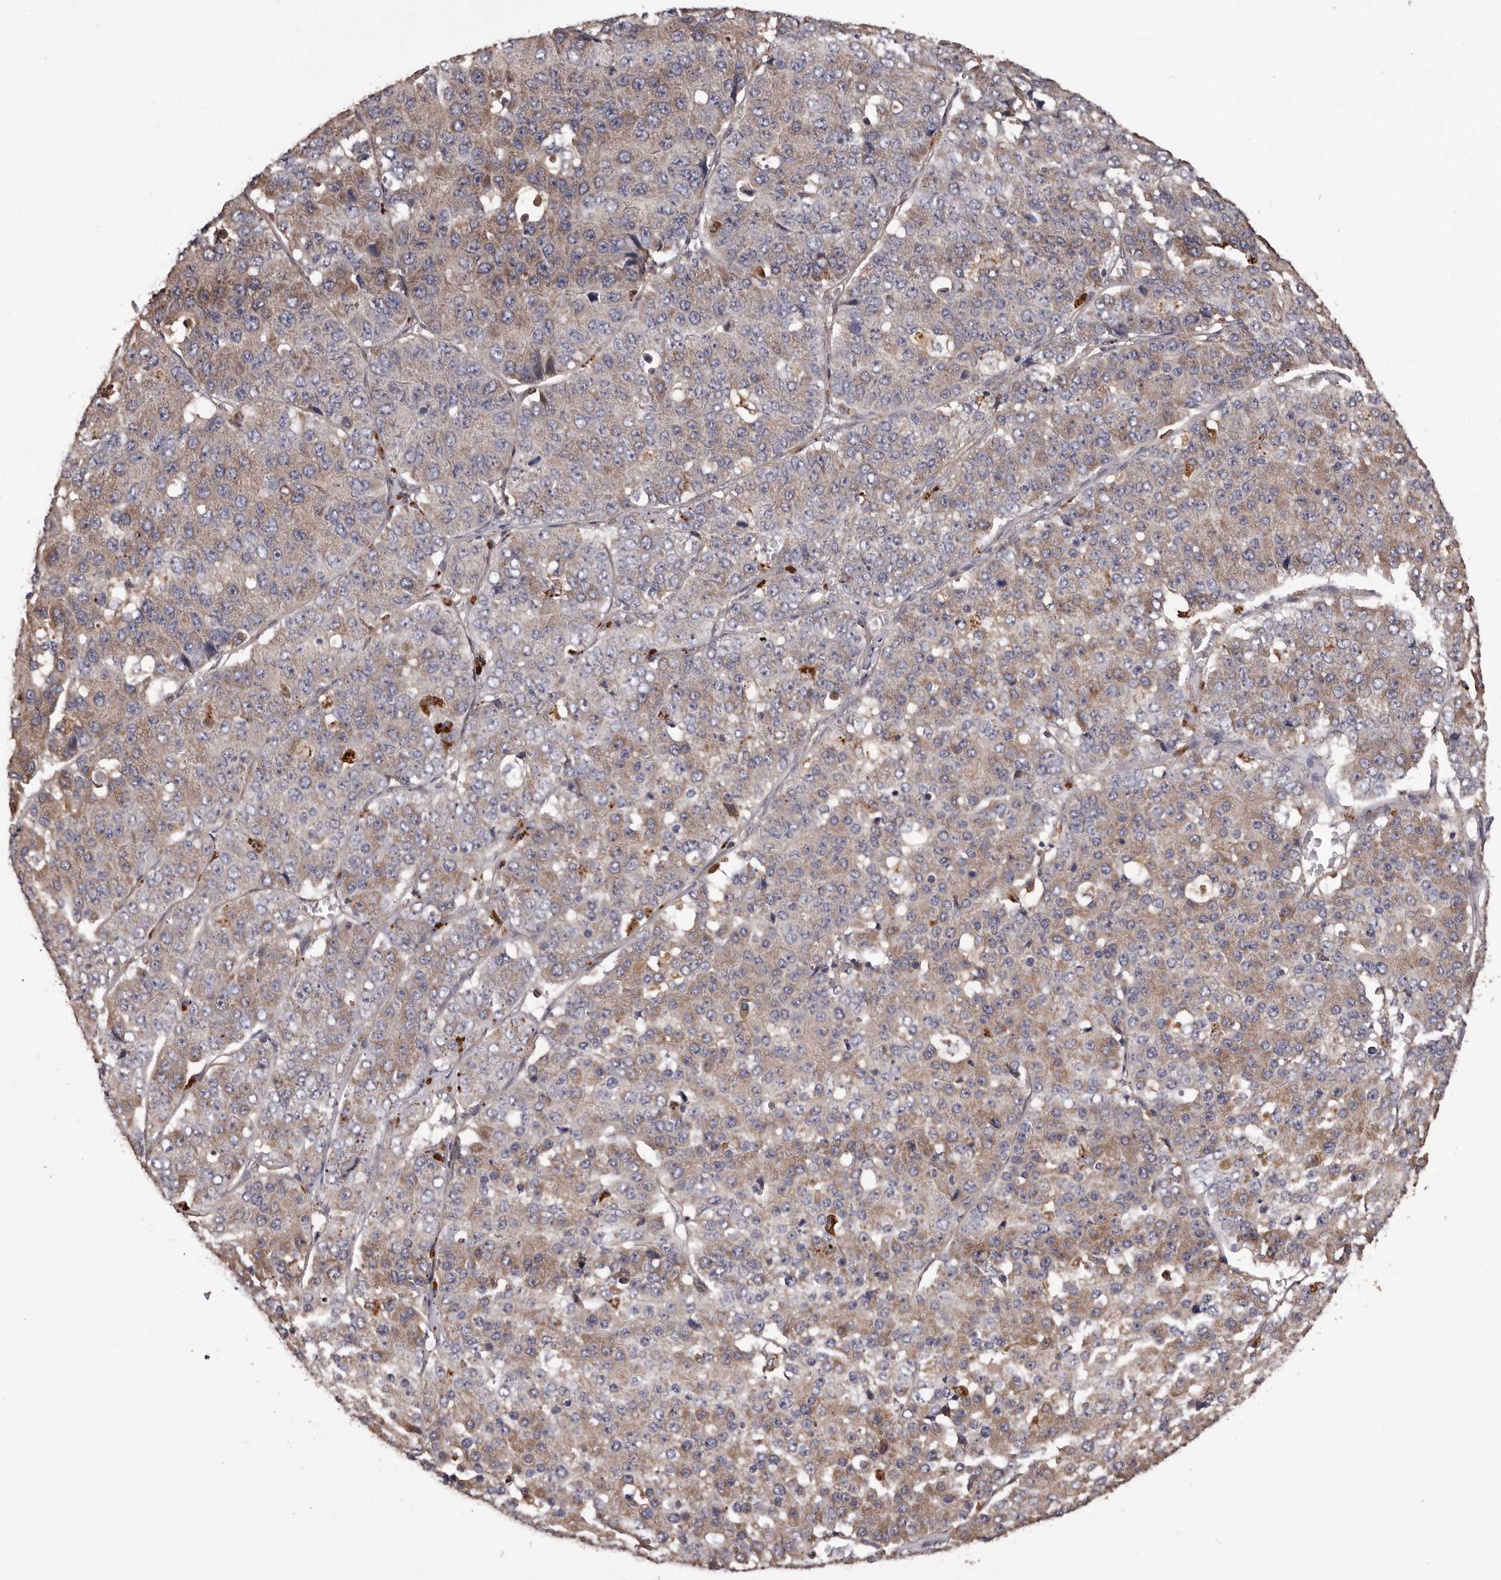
{"staining": {"intensity": "weak", "quantity": "25%-75%", "location": "cytoplasmic/membranous"}, "tissue": "pancreatic cancer", "cell_type": "Tumor cells", "image_type": "cancer", "snomed": [{"axis": "morphology", "description": "Adenocarcinoma, NOS"}, {"axis": "topography", "description": "Pancreas"}], "caption": "Tumor cells show low levels of weak cytoplasmic/membranous positivity in approximately 25%-75% of cells in human pancreatic adenocarcinoma. The staining is performed using DAB brown chromogen to label protein expression. The nuclei are counter-stained blue using hematoxylin.", "gene": "CEP104", "patient": {"sex": "male", "age": 50}}